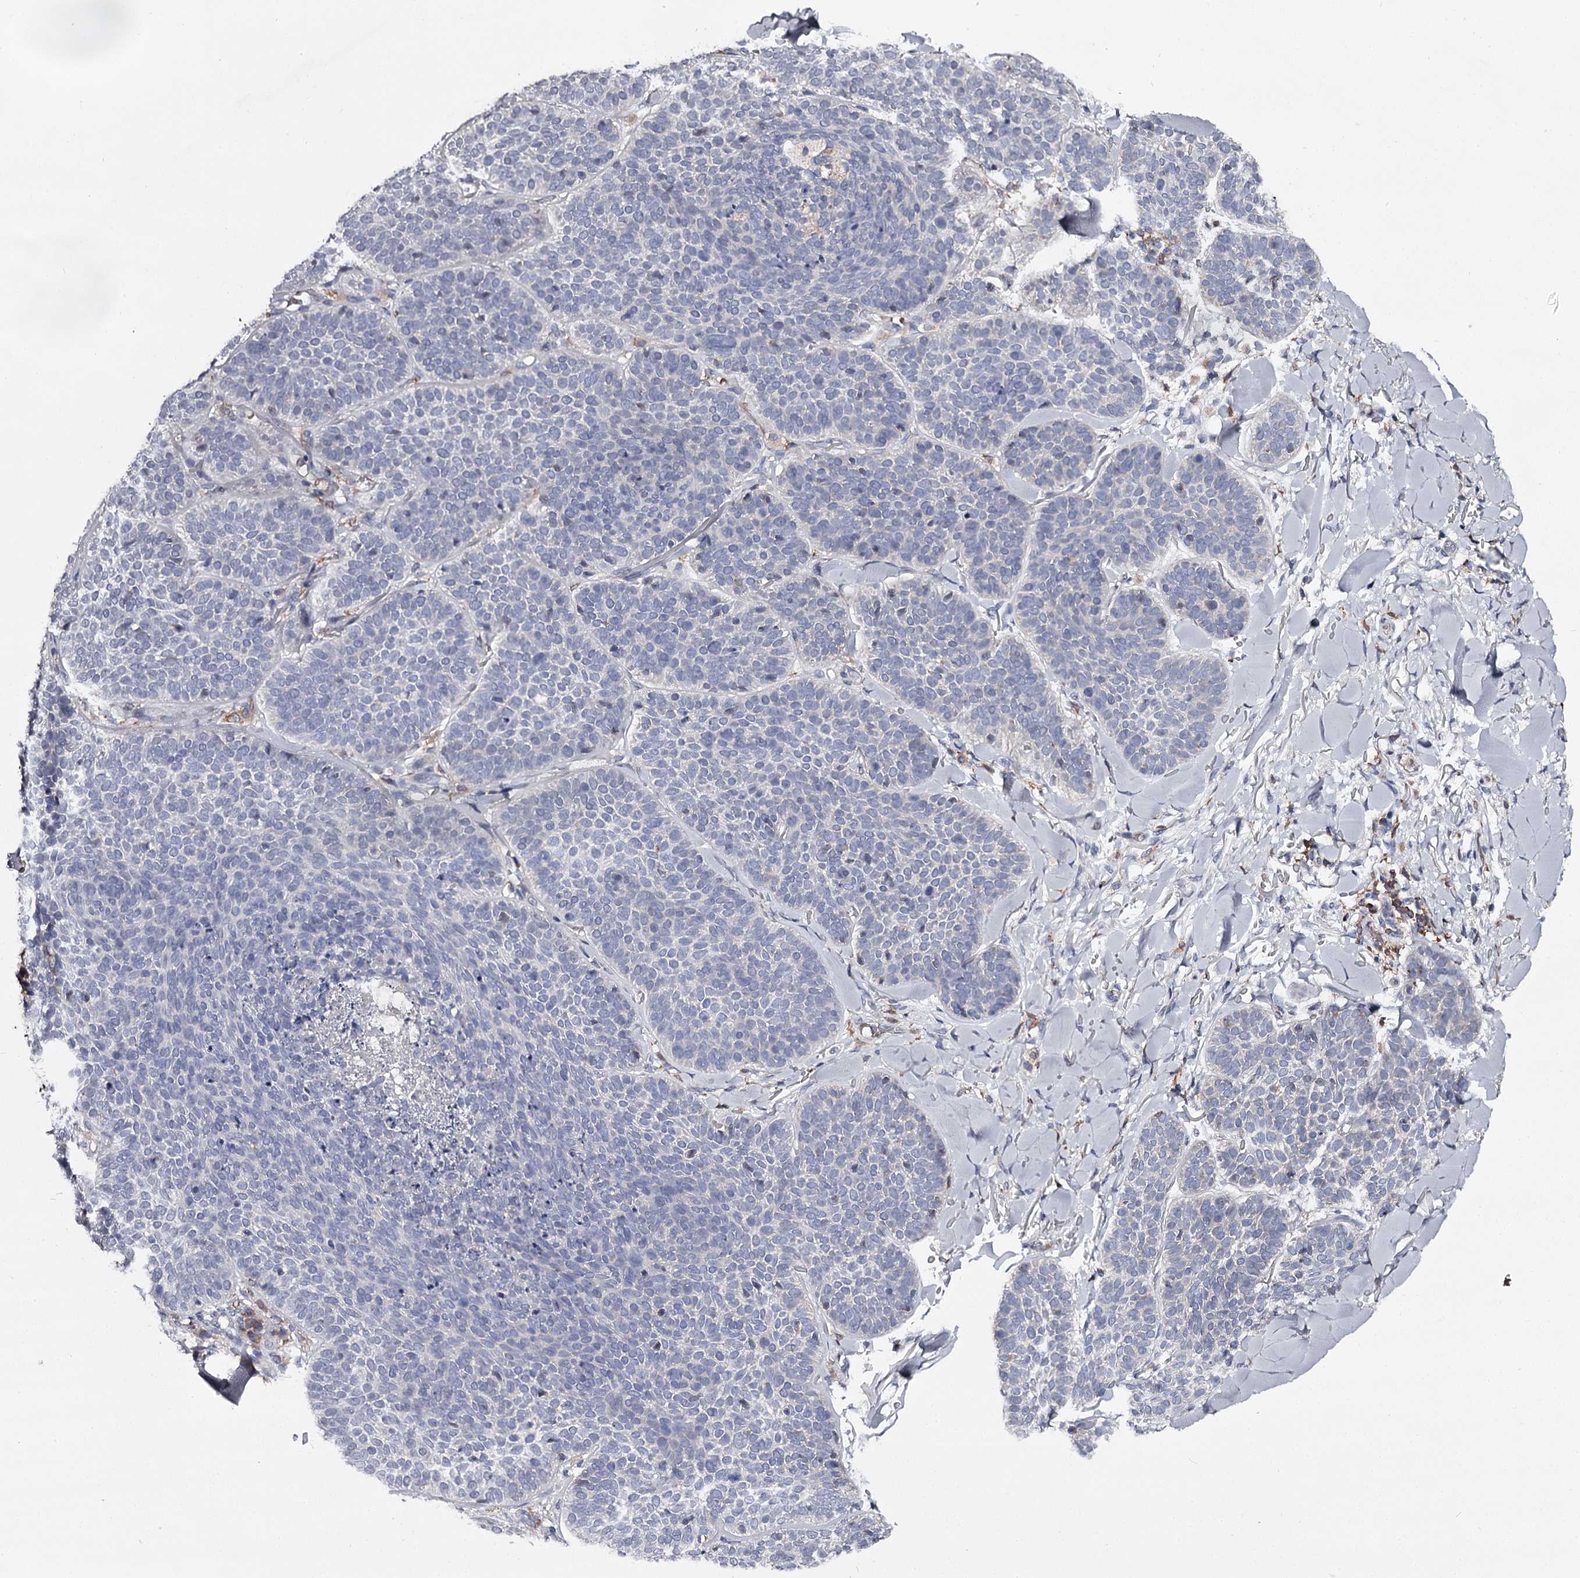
{"staining": {"intensity": "negative", "quantity": "none", "location": "none"}, "tissue": "skin cancer", "cell_type": "Tumor cells", "image_type": "cancer", "snomed": [{"axis": "morphology", "description": "Basal cell carcinoma"}, {"axis": "topography", "description": "Skin"}], "caption": "Immunohistochemistry (IHC) image of skin cancer (basal cell carcinoma) stained for a protein (brown), which shows no expression in tumor cells.", "gene": "RASSF6", "patient": {"sex": "male", "age": 85}}